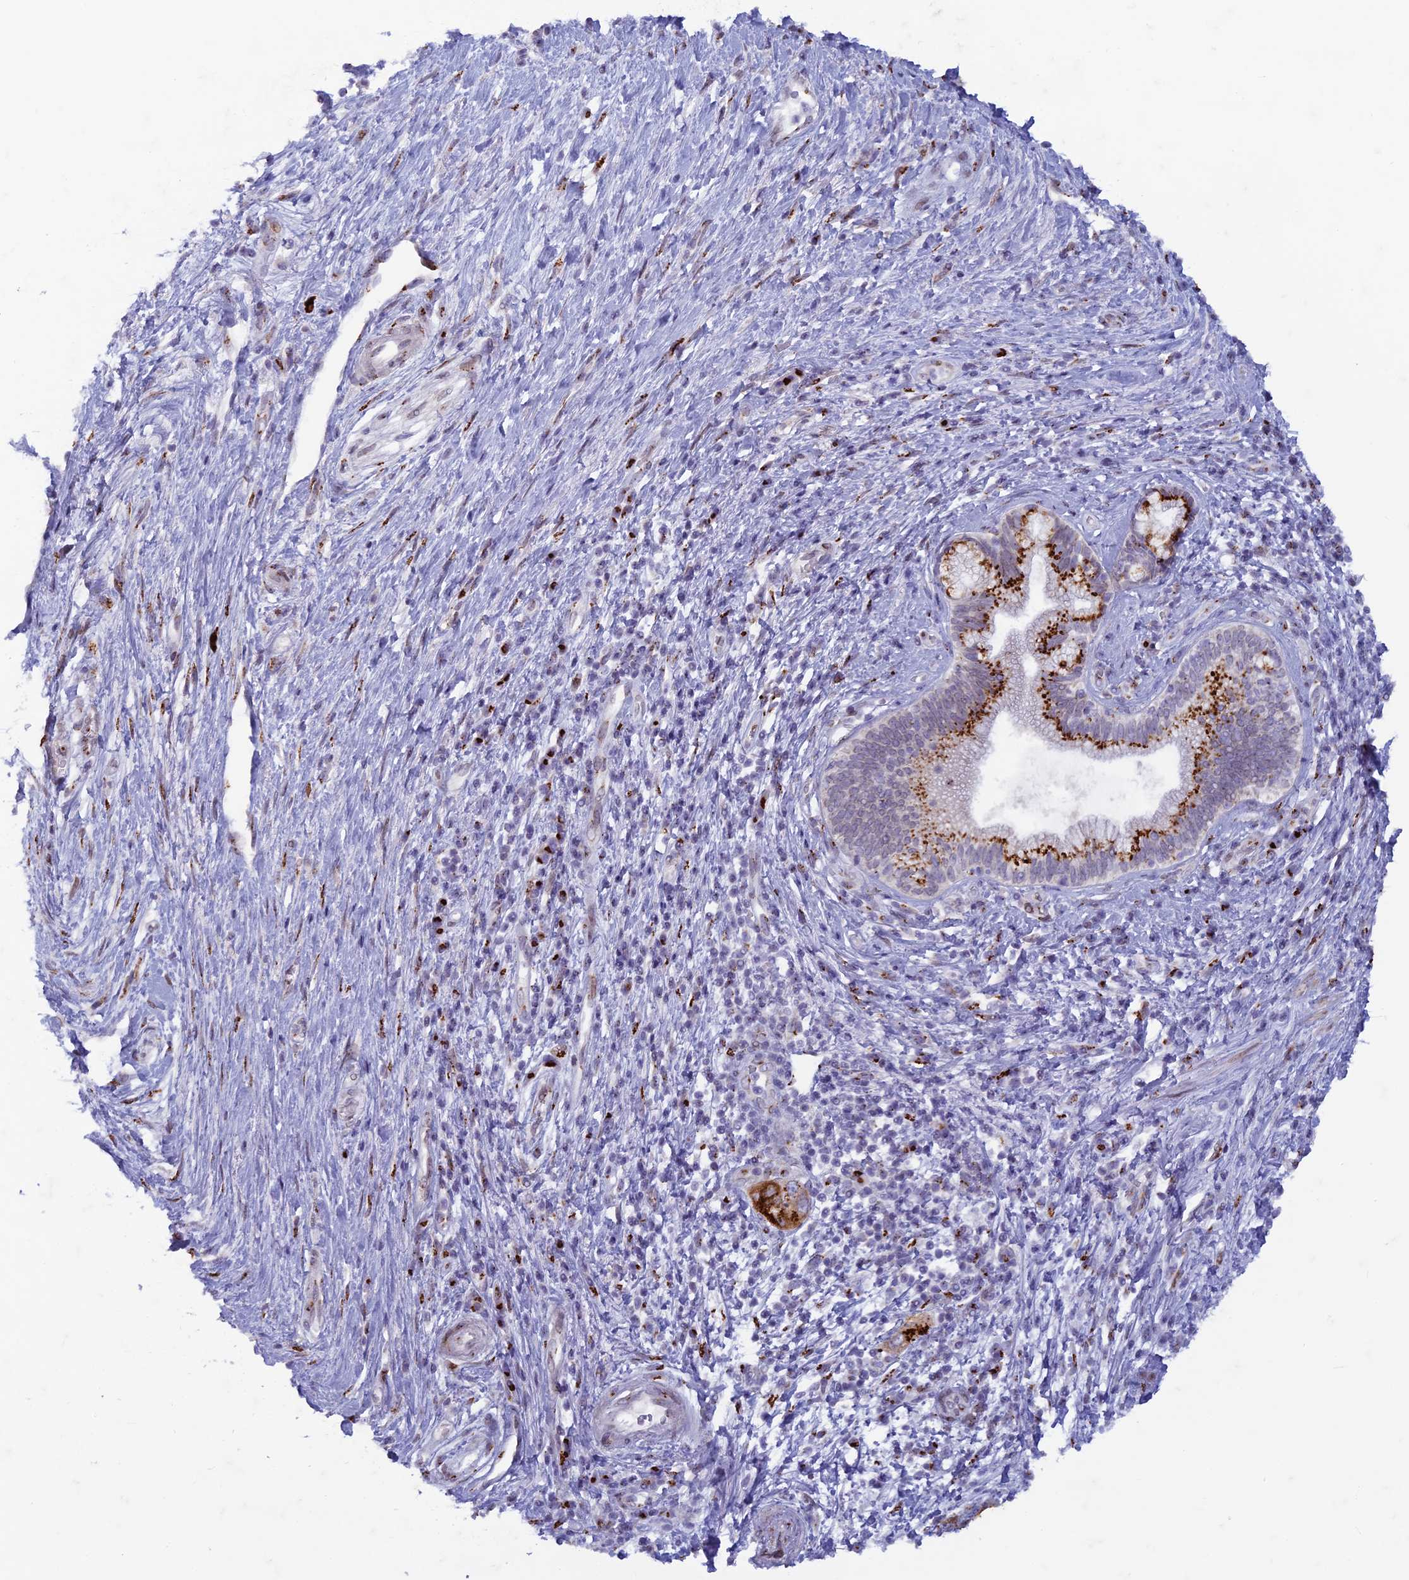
{"staining": {"intensity": "strong", "quantity": ">75%", "location": "cytoplasmic/membranous"}, "tissue": "pancreatic cancer", "cell_type": "Tumor cells", "image_type": "cancer", "snomed": [{"axis": "morphology", "description": "Adenocarcinoma, NOS"}, {"axis": "topography", "description": "Pancreas"}], "caption": "IHC (DAB (3,3'-diaminobenzidine)) staining of human adenocarcinoma (pancreatic) demonstrates strong cytoplasmic/membranous protein positivity in about >75% of tumor cells. The staining was performed using DAB (3,3'-diaminobenzidine) to visualize the protein expression in brown, while the nuclei were stained in blue with hematoxylin (Magnification: 20x).", "gene": "FAM3C", "patient": {"sex": "female", "age": 73}}